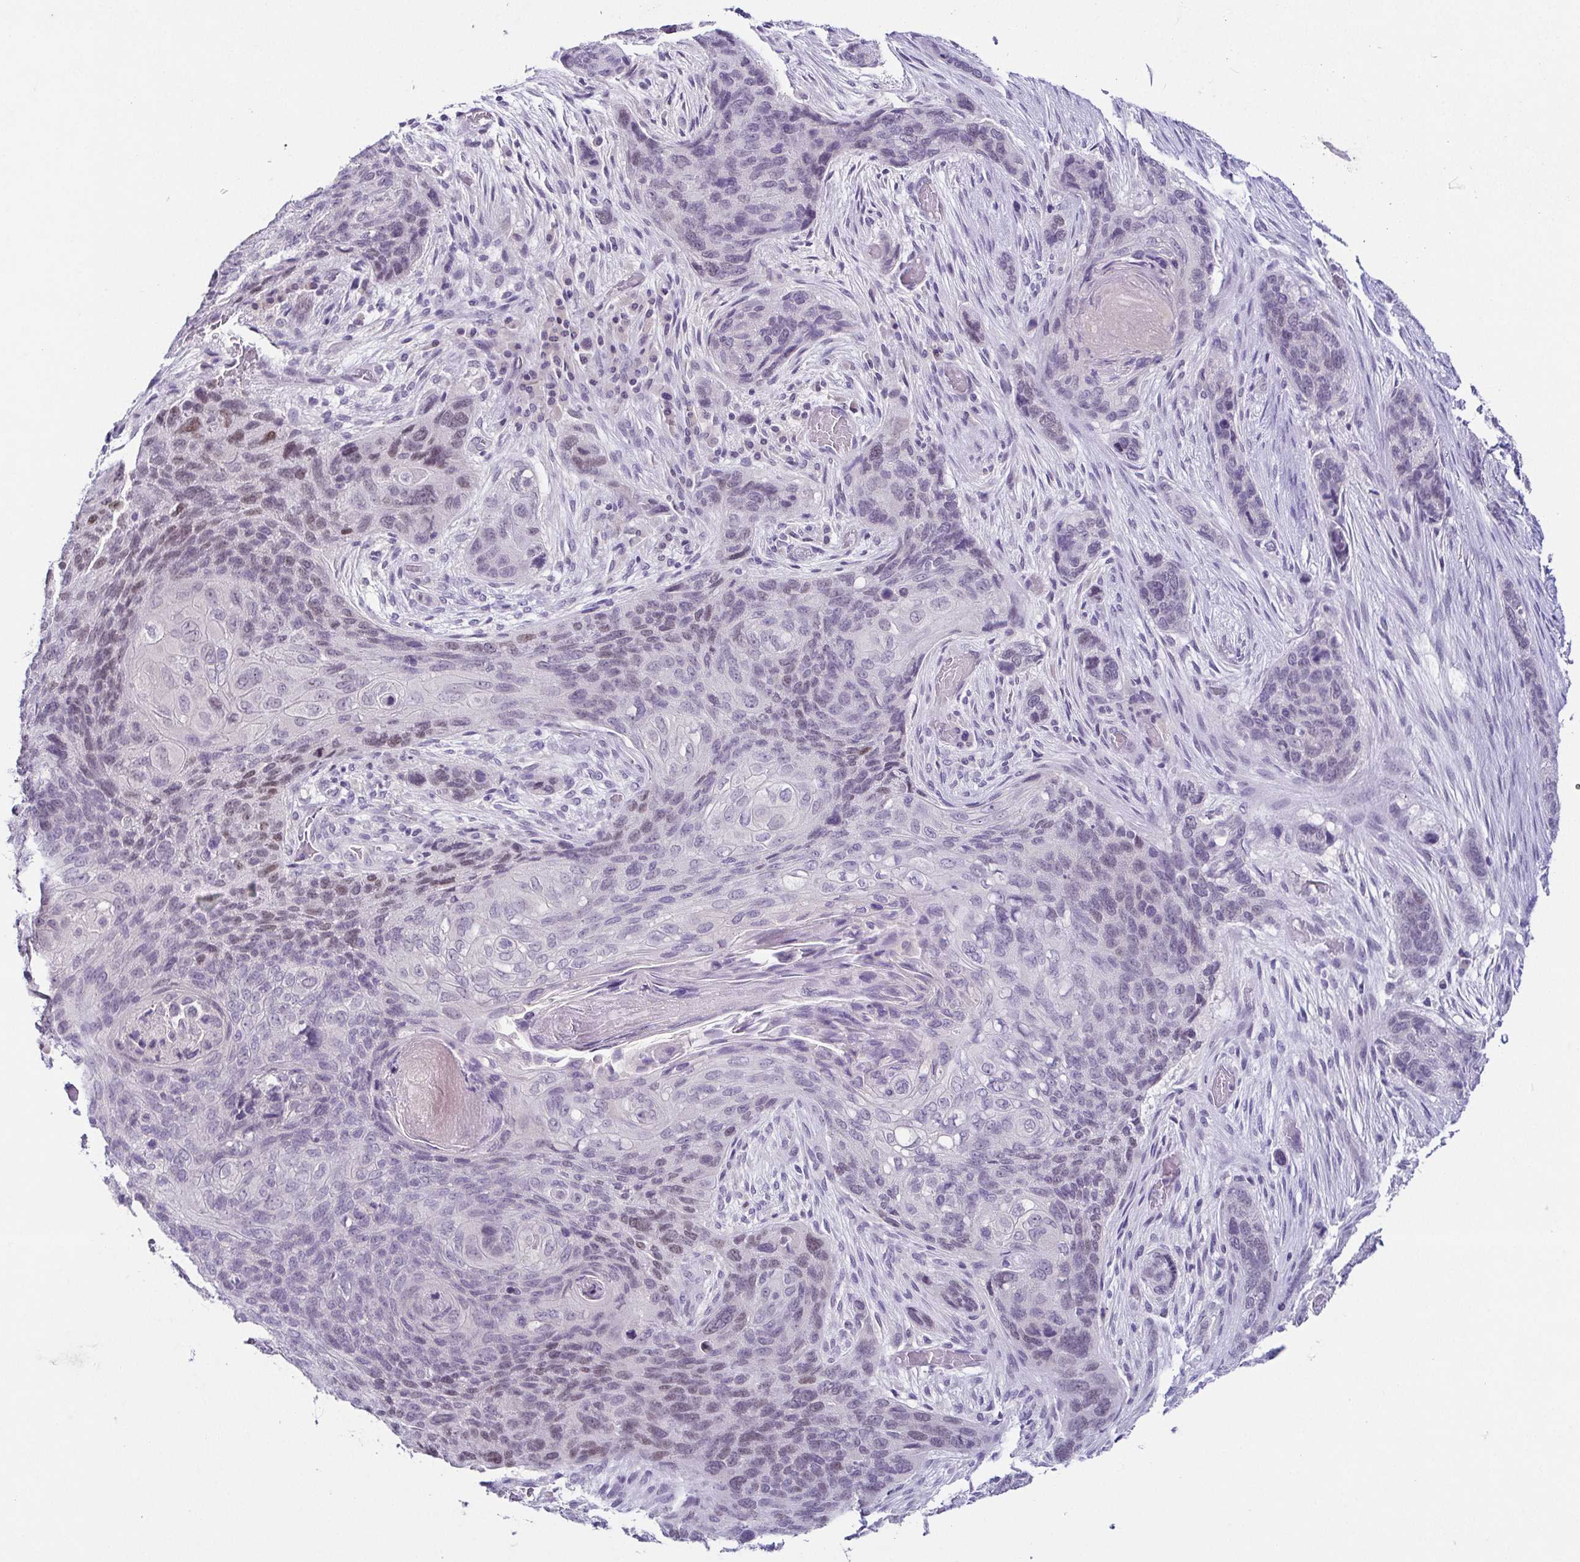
{"staining": {"intensity": "weak", "quantity": "<25%", "location": "nuclear"}, "tissue": "lung cancer", "cell_type": "Tumor cells", "image_type": "cancer", "snomed": [{"axis": "morphology", "description": "Squamous cell carcinoma, NOS"}, {"axis": "morphology", "description": "Squamous cell carcinoma, metastatic, NOS"}, {"axis": "topography", "description": "Lymph node"}, {"axis": "topography", "description": "Lung"}], "caption": "Immunohistochemical staining of human lung squamous cell carcinoma demonstrates no significant expression in tumor cells. Brightfield microscopy of immunohistochemistry (IHC) stained with DAB (3,3'-diaminobenzidine) (brown) and hematoxylin (blue), captured at high magnification.", "gene": "TP73", "patient": {"sex": "male", "age": 41}}